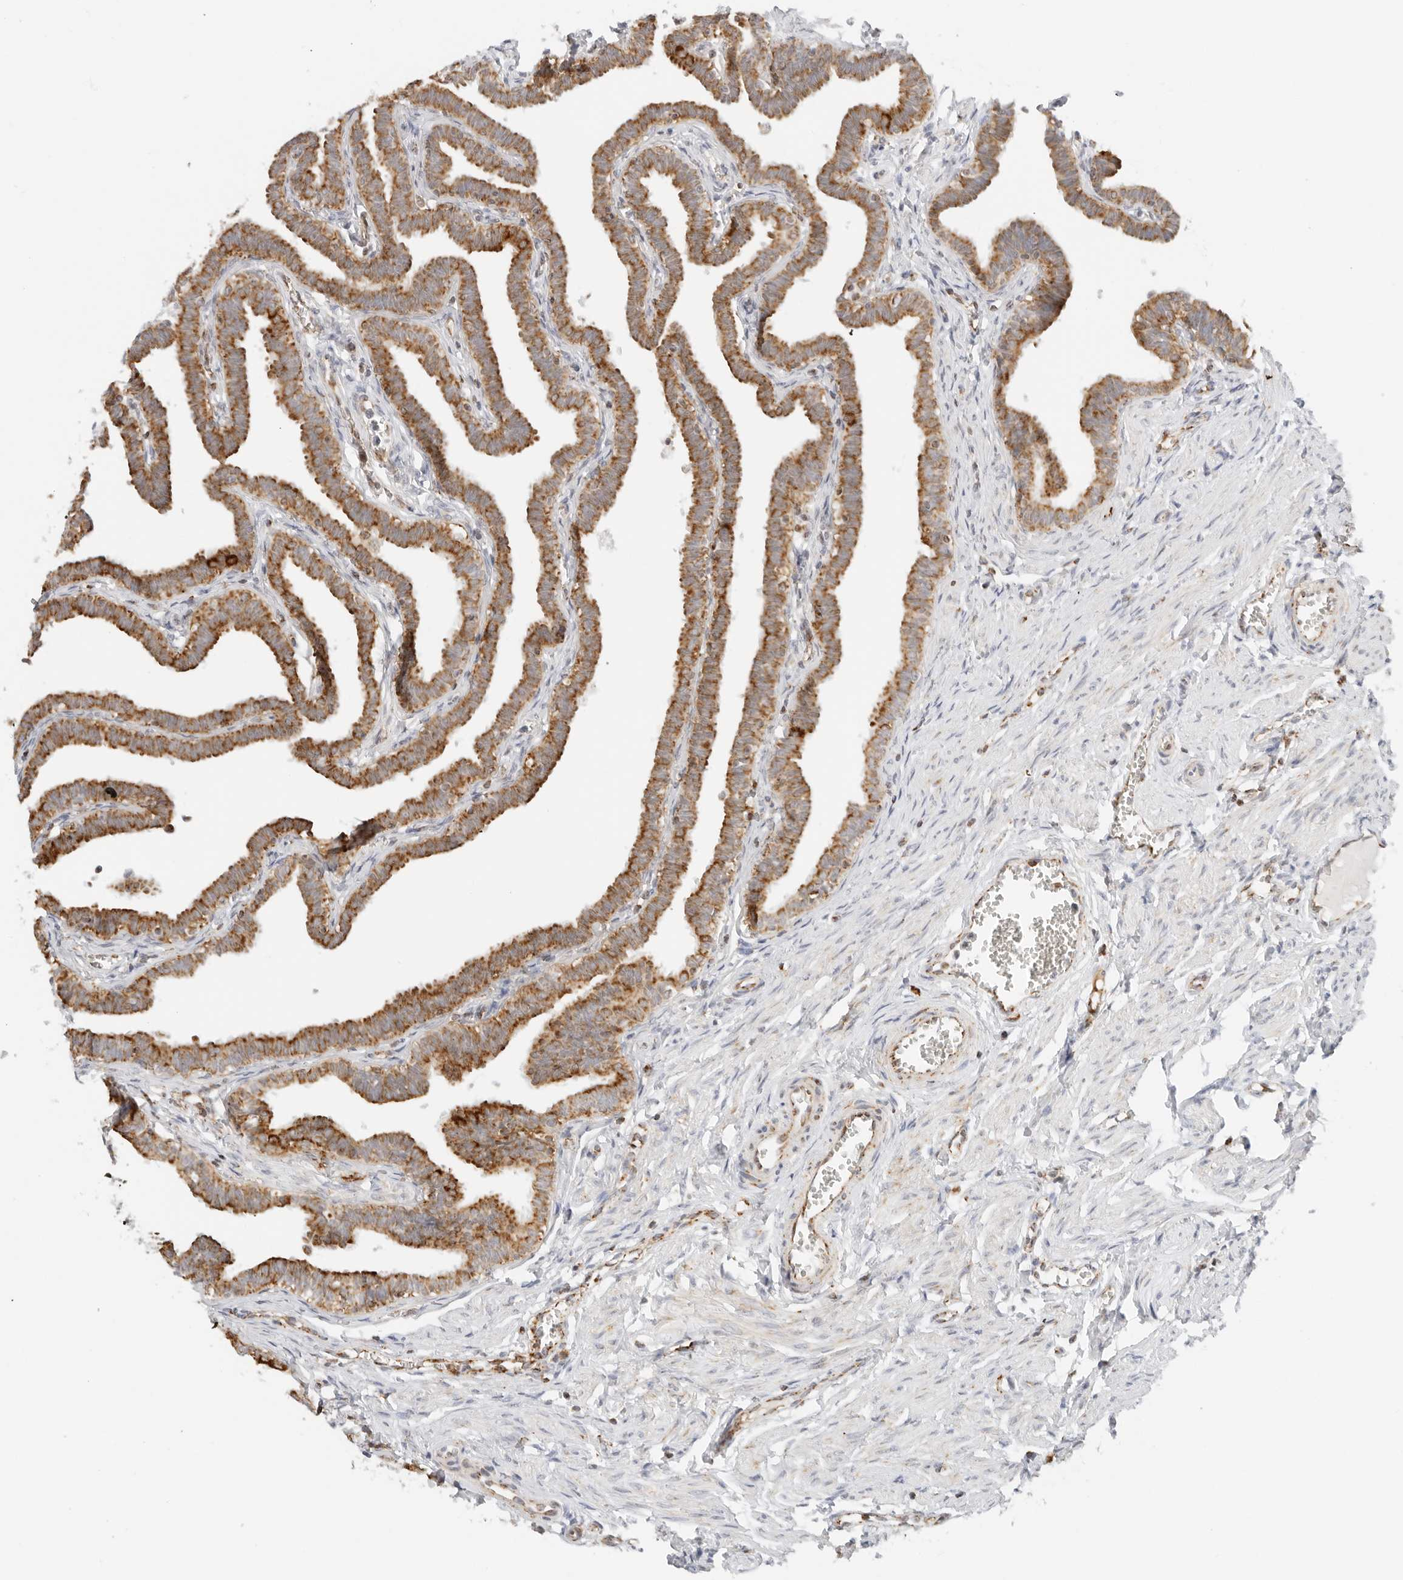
{"staining": {"intensity": "strong", "quantity": "25%-75%", "location": "cytoplasmic/membranous"}, "tissue": "fallopian tube", "cell_type": "Glandular cells", "image_type": "normal", "snomed": [{"axis": "morphology", "description": "Normal tissue, NOS"}, {"axis": "topography", "description": "Fallopian tube"}, {"axis": "topography", "description": "Ovary"}], "caption": "Immunohistochemical staining of benign fallopian tube reveals 25%-75% levels of strong cytoplasmic/membranous protein positivity in approximately 25%-75% of glandular cells.", "gene": "RC3H1", "patient": {"sex": "female", "age": 23}}